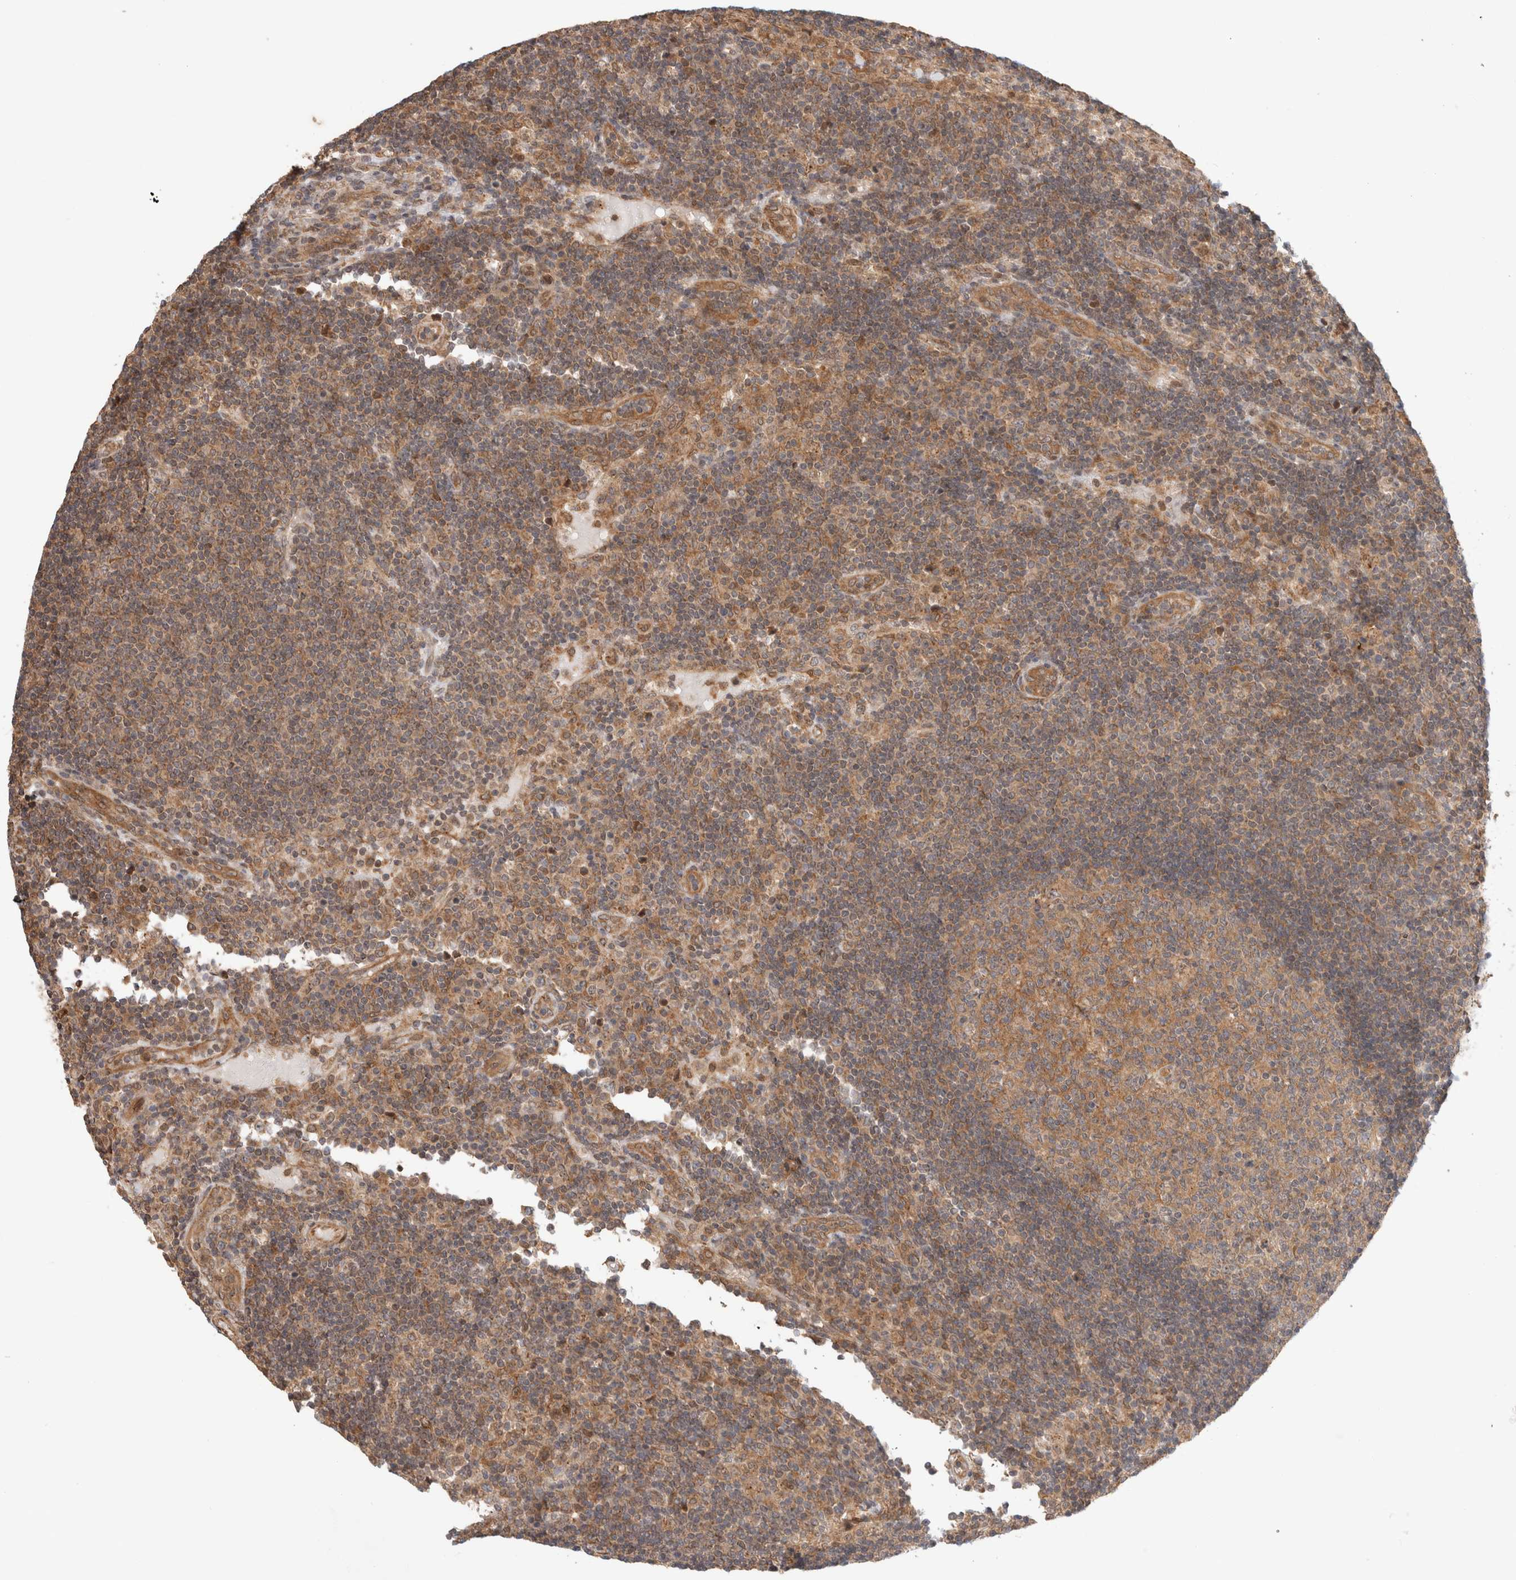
{"staining": {"intensity": "moderate", "quantity": "25%-75%", "location": "cytoplasmic/membranous"}, "tissue": "lymph node", "cell_type": "Germinal center cells", "image_type": "normal", "snomed": [{"axis": "morphology", "description": "Normal tissue, NOS"}, {"axis": "topography", "description": "Lymph node"}], "caption": "Brown immunohistochemical staining in normal lymph node reveals moderate cytoplasmic/membranous expression in approximately 25%-75% of germinal center cells.", "gene": "OTUD6B", "patient": {"sex": "female", "age": 53}}